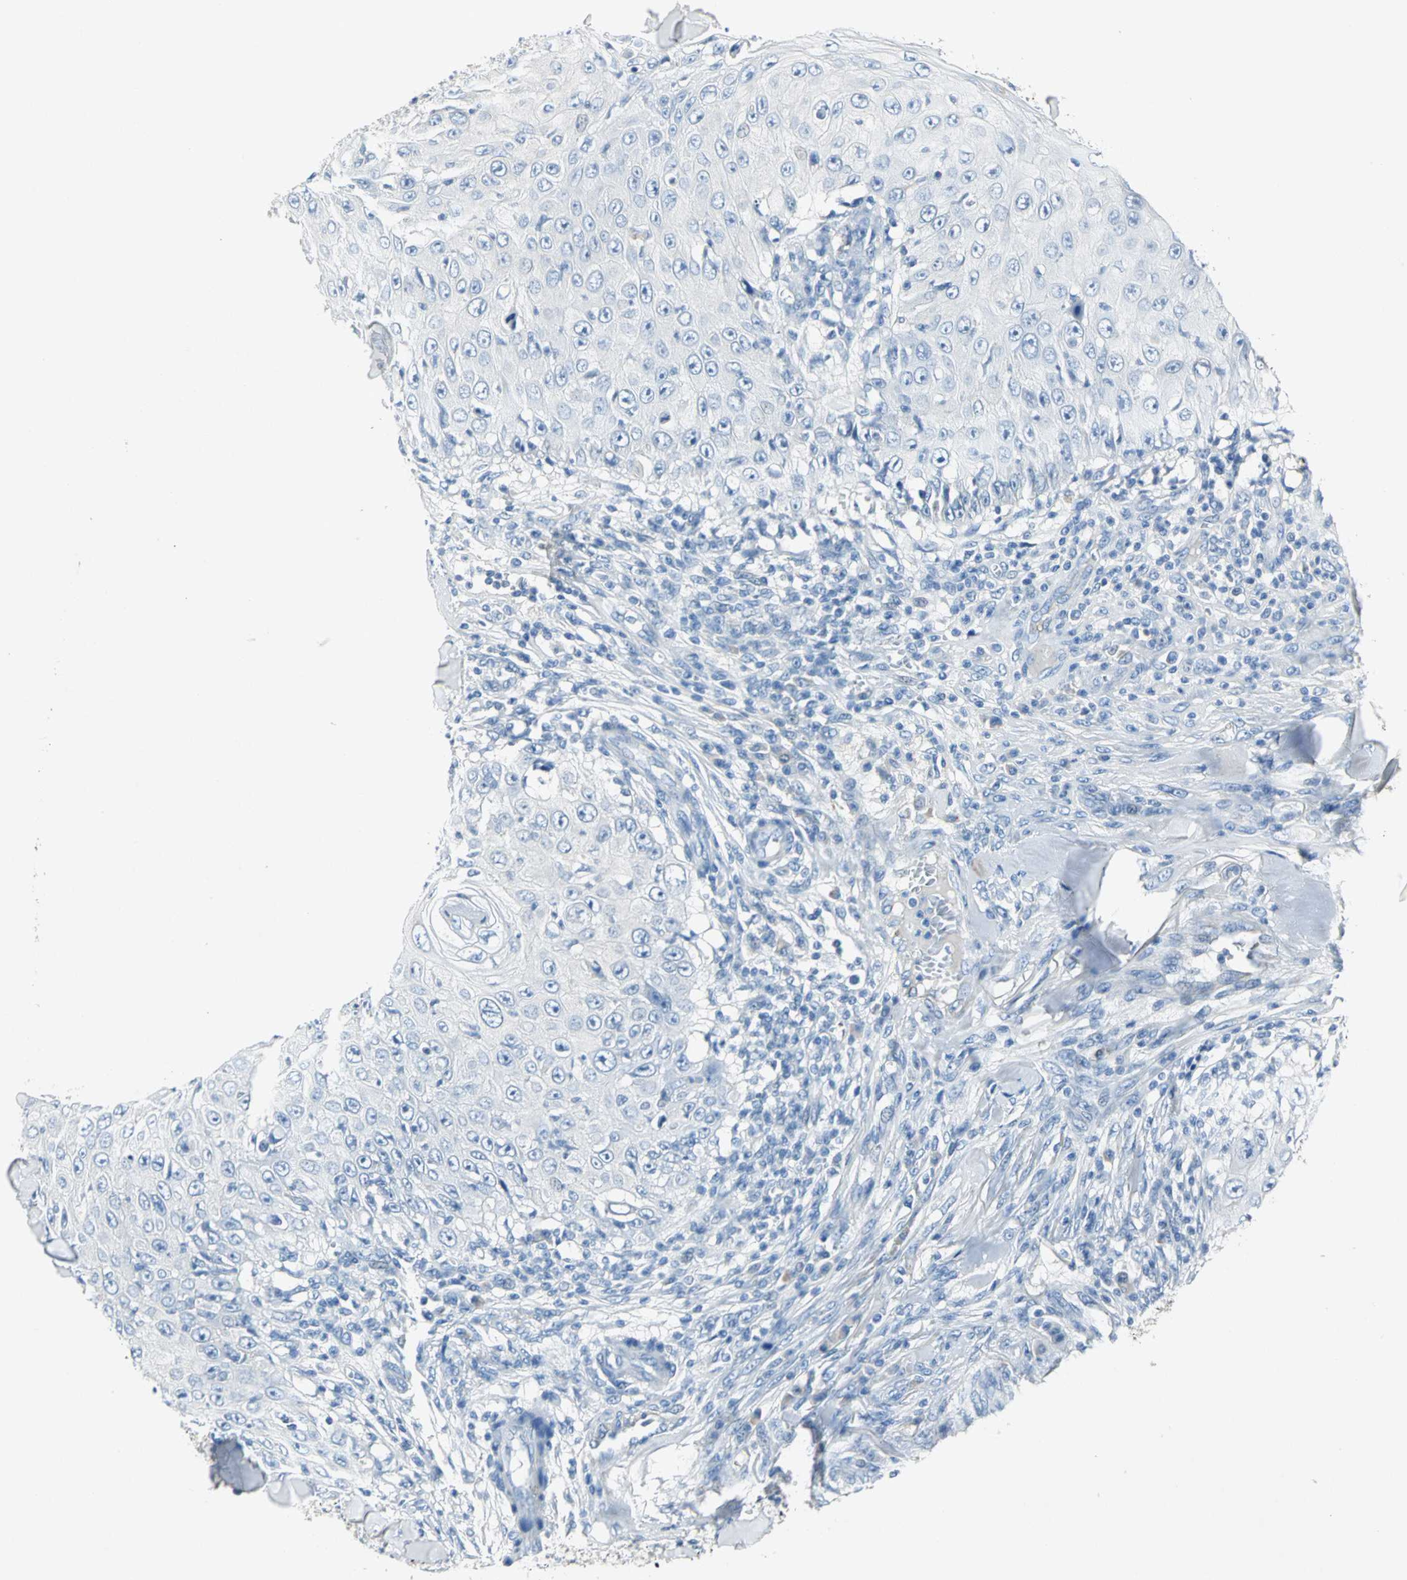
{"staining": {"intensity": "negative", "quantity": "none", "location": "none"}, "tissue": "skin cancer", "cell_type": "Tumor cells", "image_type": "cancer", "snomed": [{"axis": "morphology", "description": "Squamous cell carcinoma, NOS"}, {"axis": "topography", "description": "Skin"}], "caption": "IHC histopathology image of squamous cell carcinoma (skin) stained for a protein (brown), which displays no positivity in tumor cells.", "gene": "EFNB3", "patient": {"sex": "male", "age": 86}}